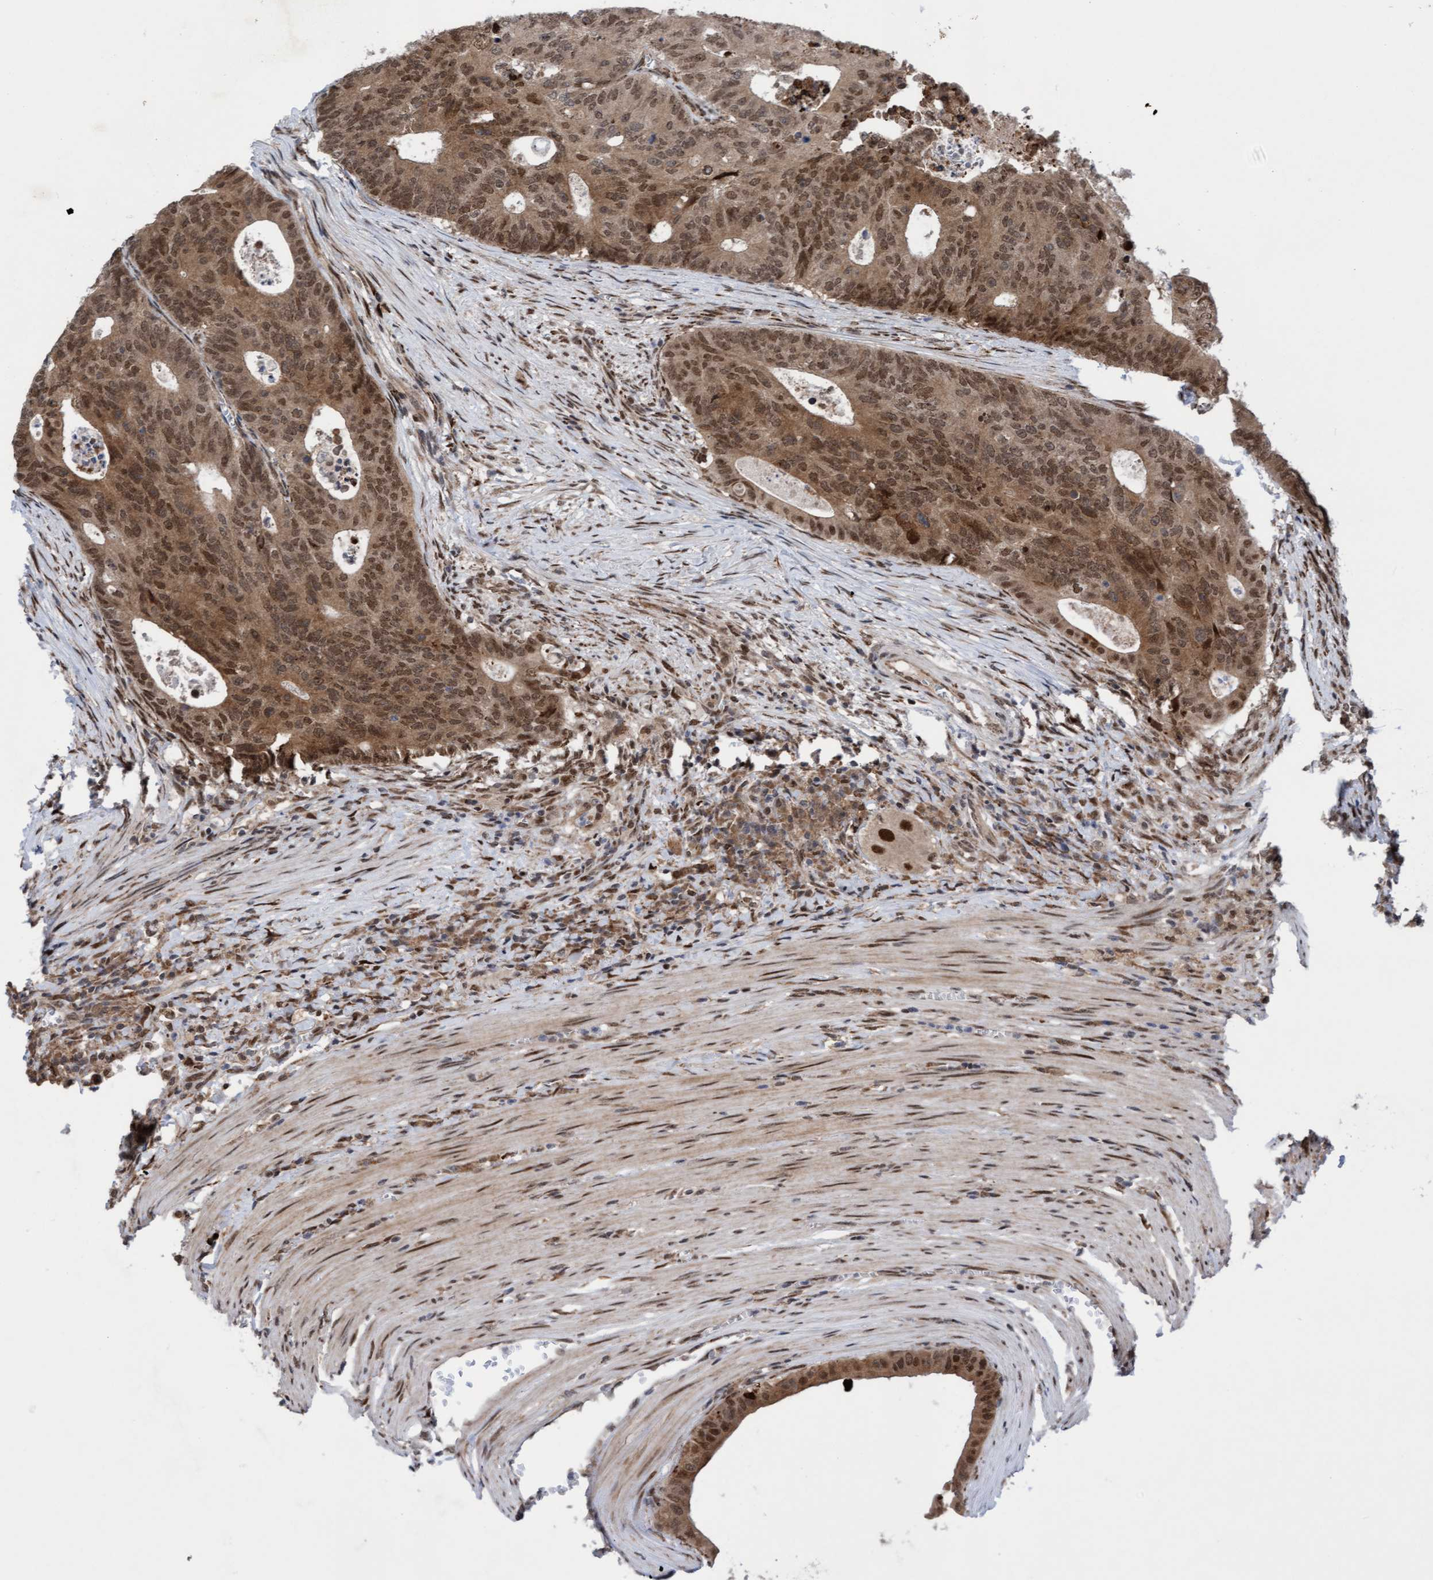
{"staining": {"intensity": "moderate", "quantity": ">75%", "location": "cytoplasmic/membranous,nuclear"}, "tissue": "colorectal cancer", "cell_type": "Tumor cells", "image_type": "cancer", "snomed": [{"axis": "morphology", "description": "Adenocarcinoma, NOS"}, {"axis": "topography", "description": "Colon"}], "caption": "This micrograph reveals immunohistochemistry (IHC) staining of colorectal adenocarcinoma, with medium moderate cytoplasmic/membranous and nuclear expression in about >75% of tumor cells.", "gene": "TANC2", "patient": {"sex": "male", "age": 87}}